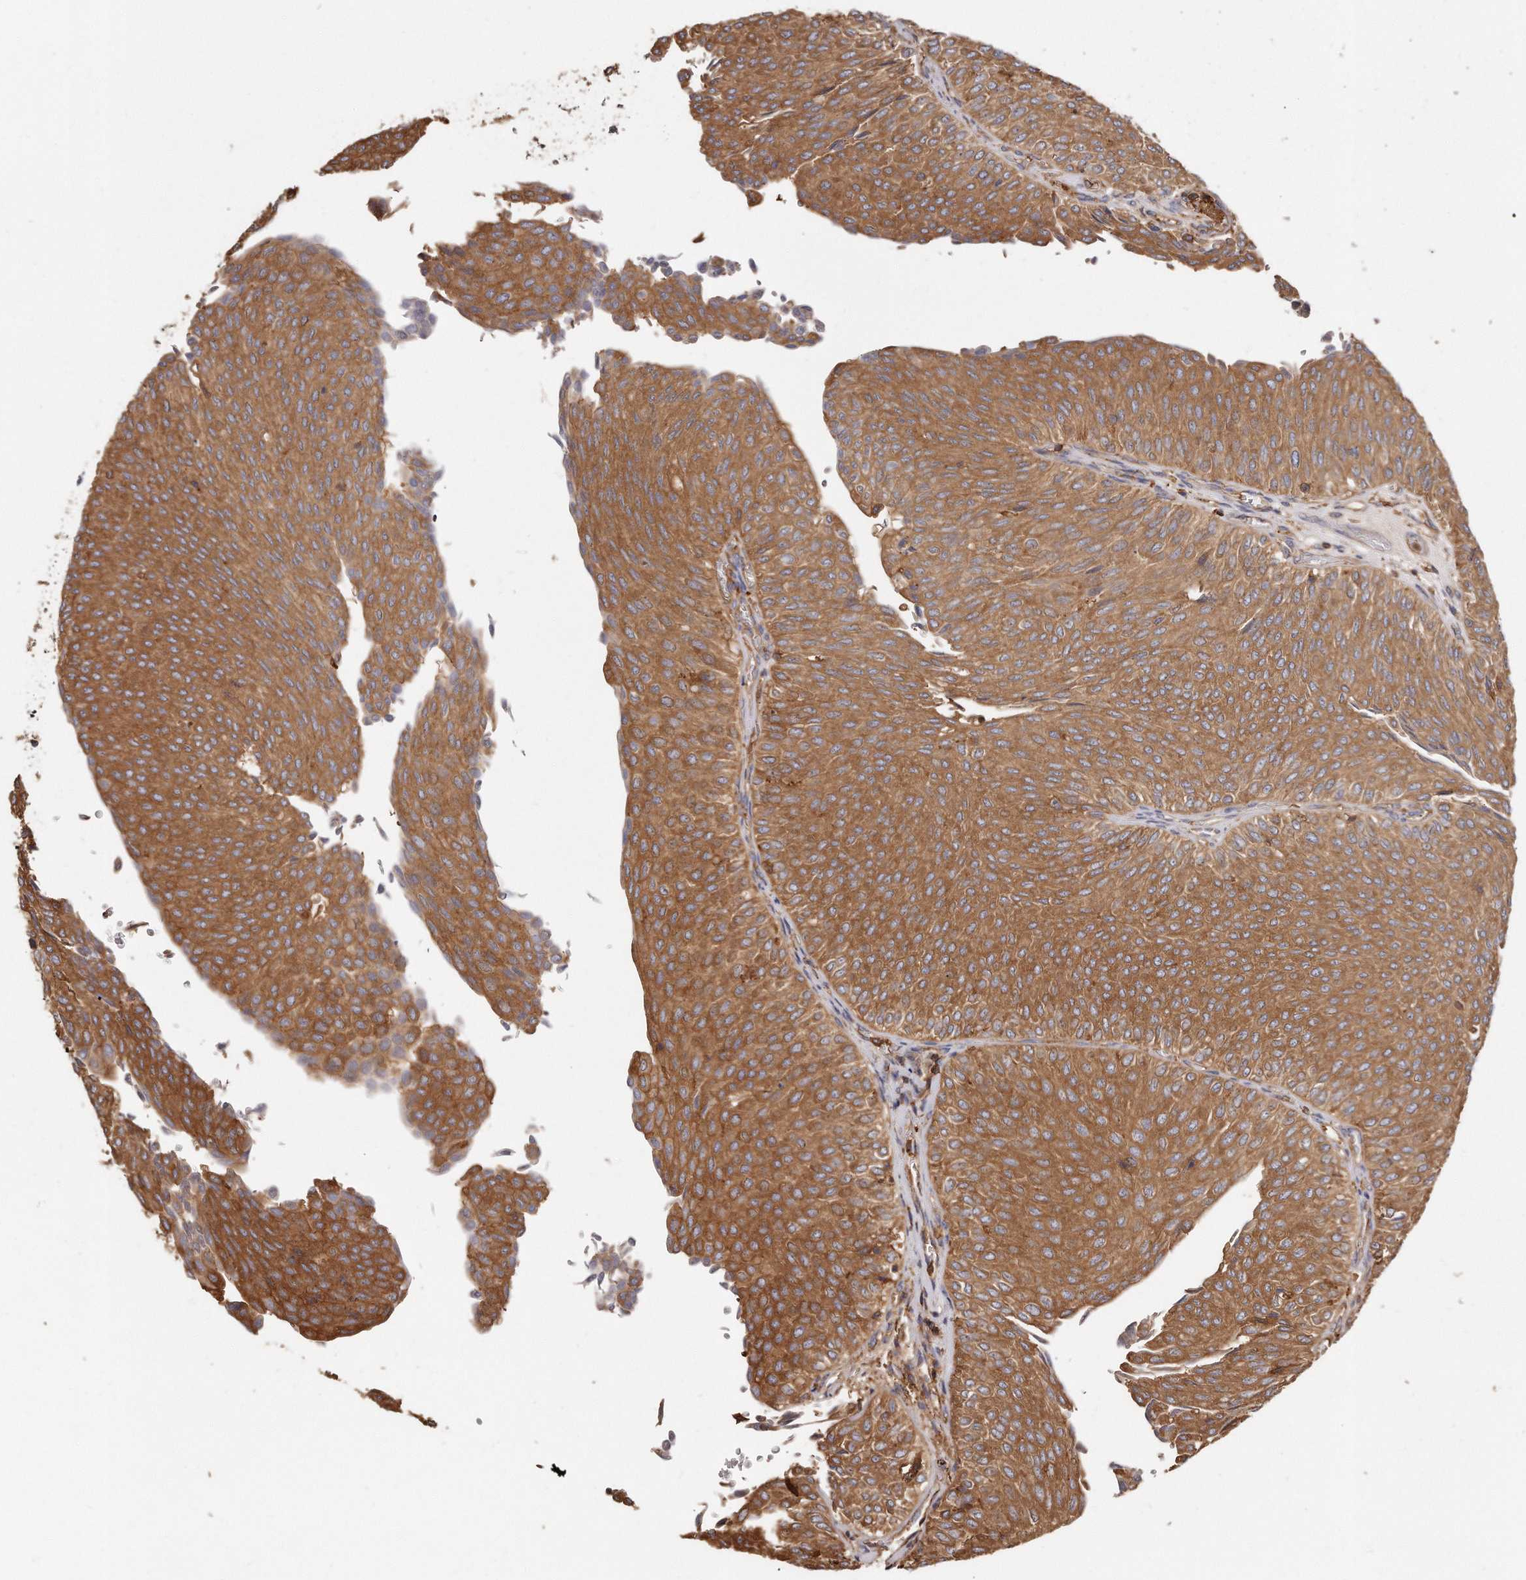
{"staining": {"intensity": "moderate", "quantity": ">75%", "location": "cytoplasmic/membranous"}, "tissue": "urothelial cancer", "cell_type": "Tumor cells", "image_type": "cancer", "snomed": [{"axis": "morphology", "description": "Urothelial carcinoma, Low grade"}, {"axis": "topography", "description": "Urinary bladder"}], "caption": "Urothelial cancer tissue exhibits moderate cytoplasmic/membranous positivity in about >75% of tumor cells", "gene": "CAP1", "patient": {"sex": "male", "age": 78}}